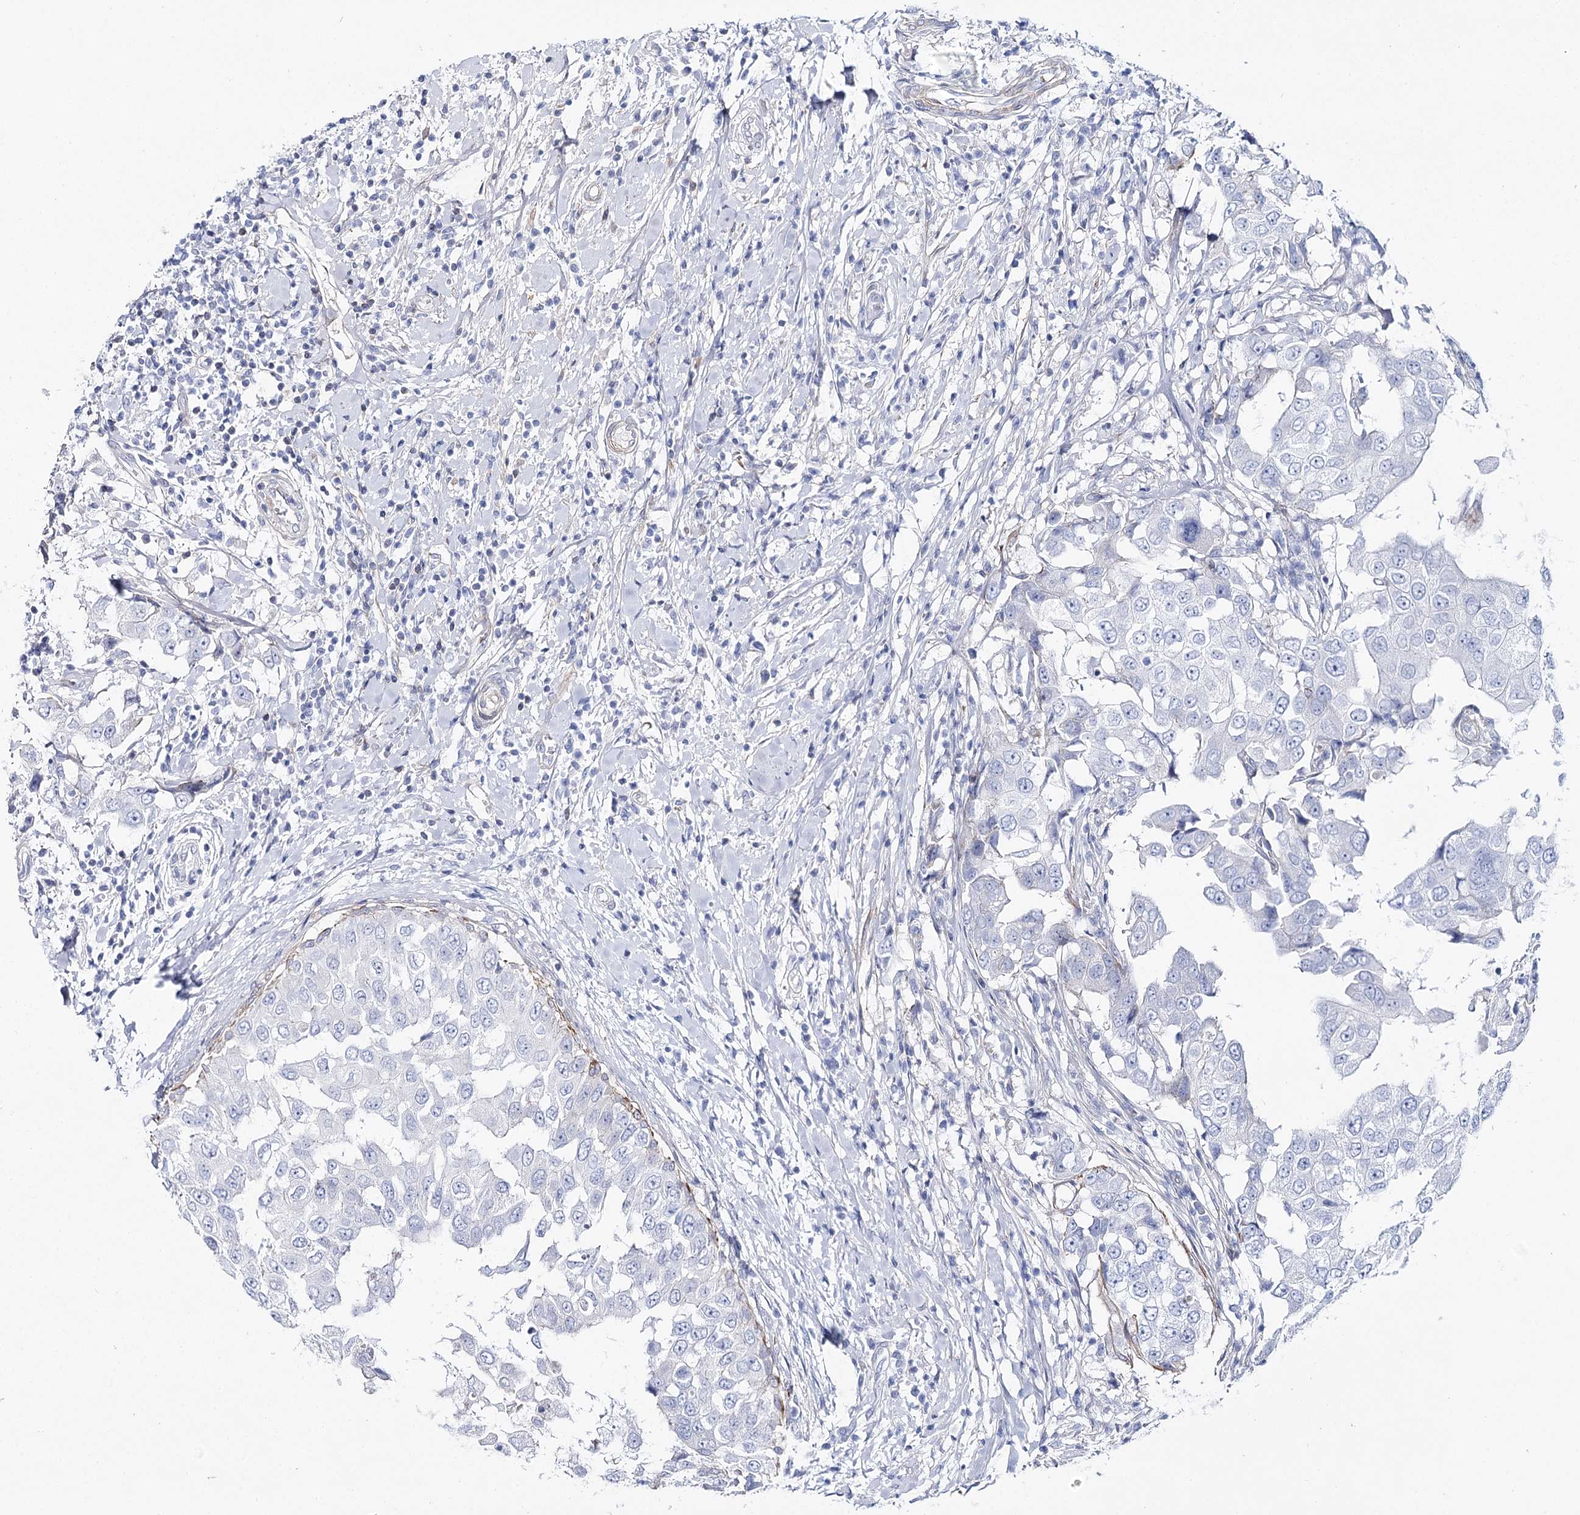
{"staining": {"intensity": "negative", "quantity": "none", "location": "none"}, "tissue": "breast cancer", "cell_type": "Tumor cells", "image_type": "cancer", "snomed": [{"axis": "morphology", "description": "Duct carcinoma"}, {"axis": "topography", "description": "Breast"}], "caption": "A histopathology image of invasive ductal carcinoma (breast) stained for a protein displays no brown staining in tumor cells.", "gene": "ANKRD23", "patient": {"sex": "female", "age": 27}}